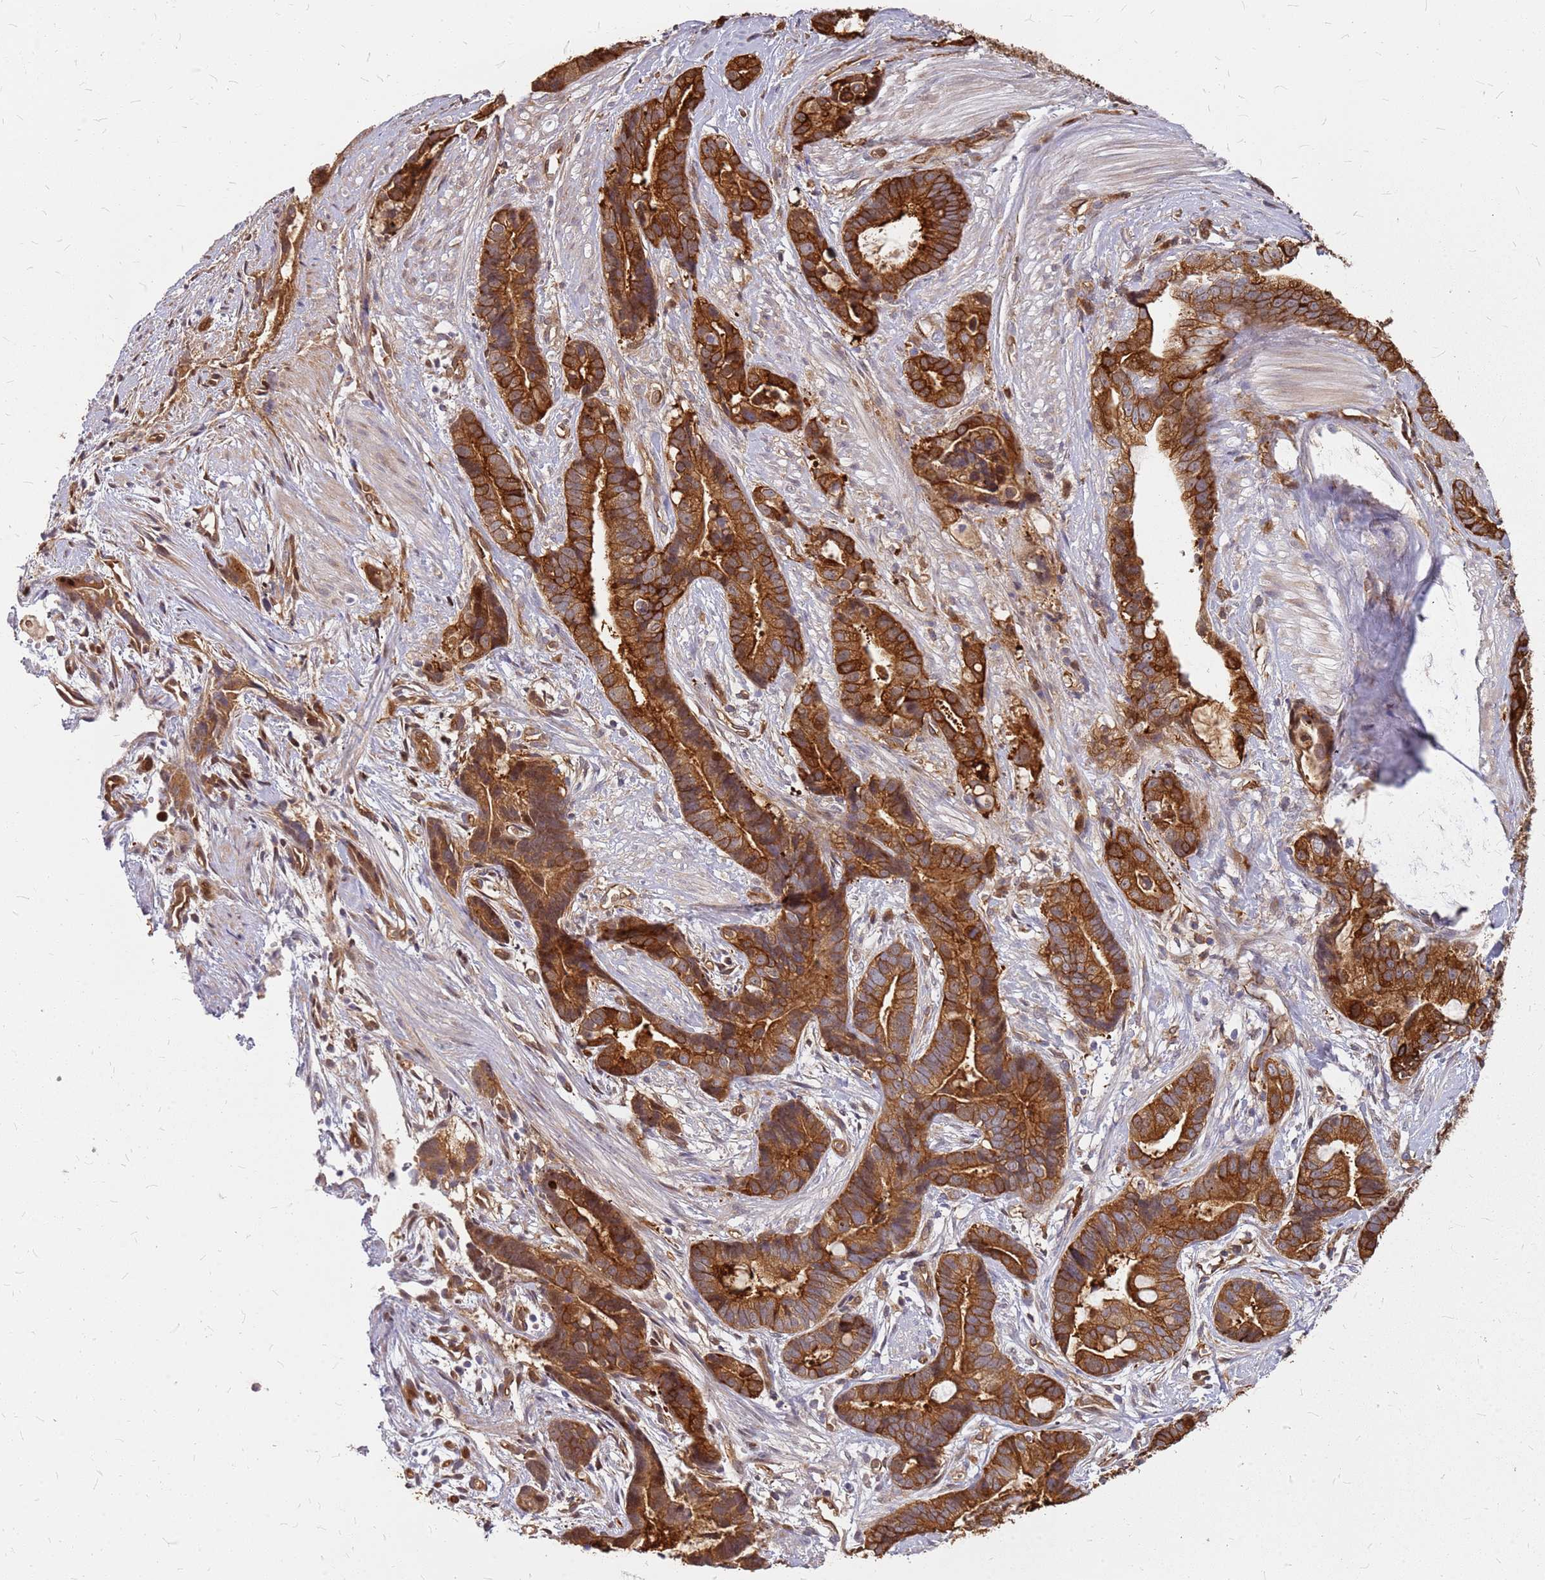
{"staining": {"intensity": "strong", "quantity": ">75%", "location": "cytoplasmic/membranous"}, "tissue": "stomach cancer", "cell_type": "Tumor cells", "image_type": "cancer", "snomed": [{"axis": "morphology", "description": "Adenocarcinoma, NOS"}, {"axis": "topography", "description": "Stomach"}], "caption": "Protein staining of adenocarcinoma (stomach) tissue reveals strong cytoplasmic/membranous positivity in approximately >75% of tumor cells.", "gene": "HDX", "patient": {"sex": "male", "age": 55}}